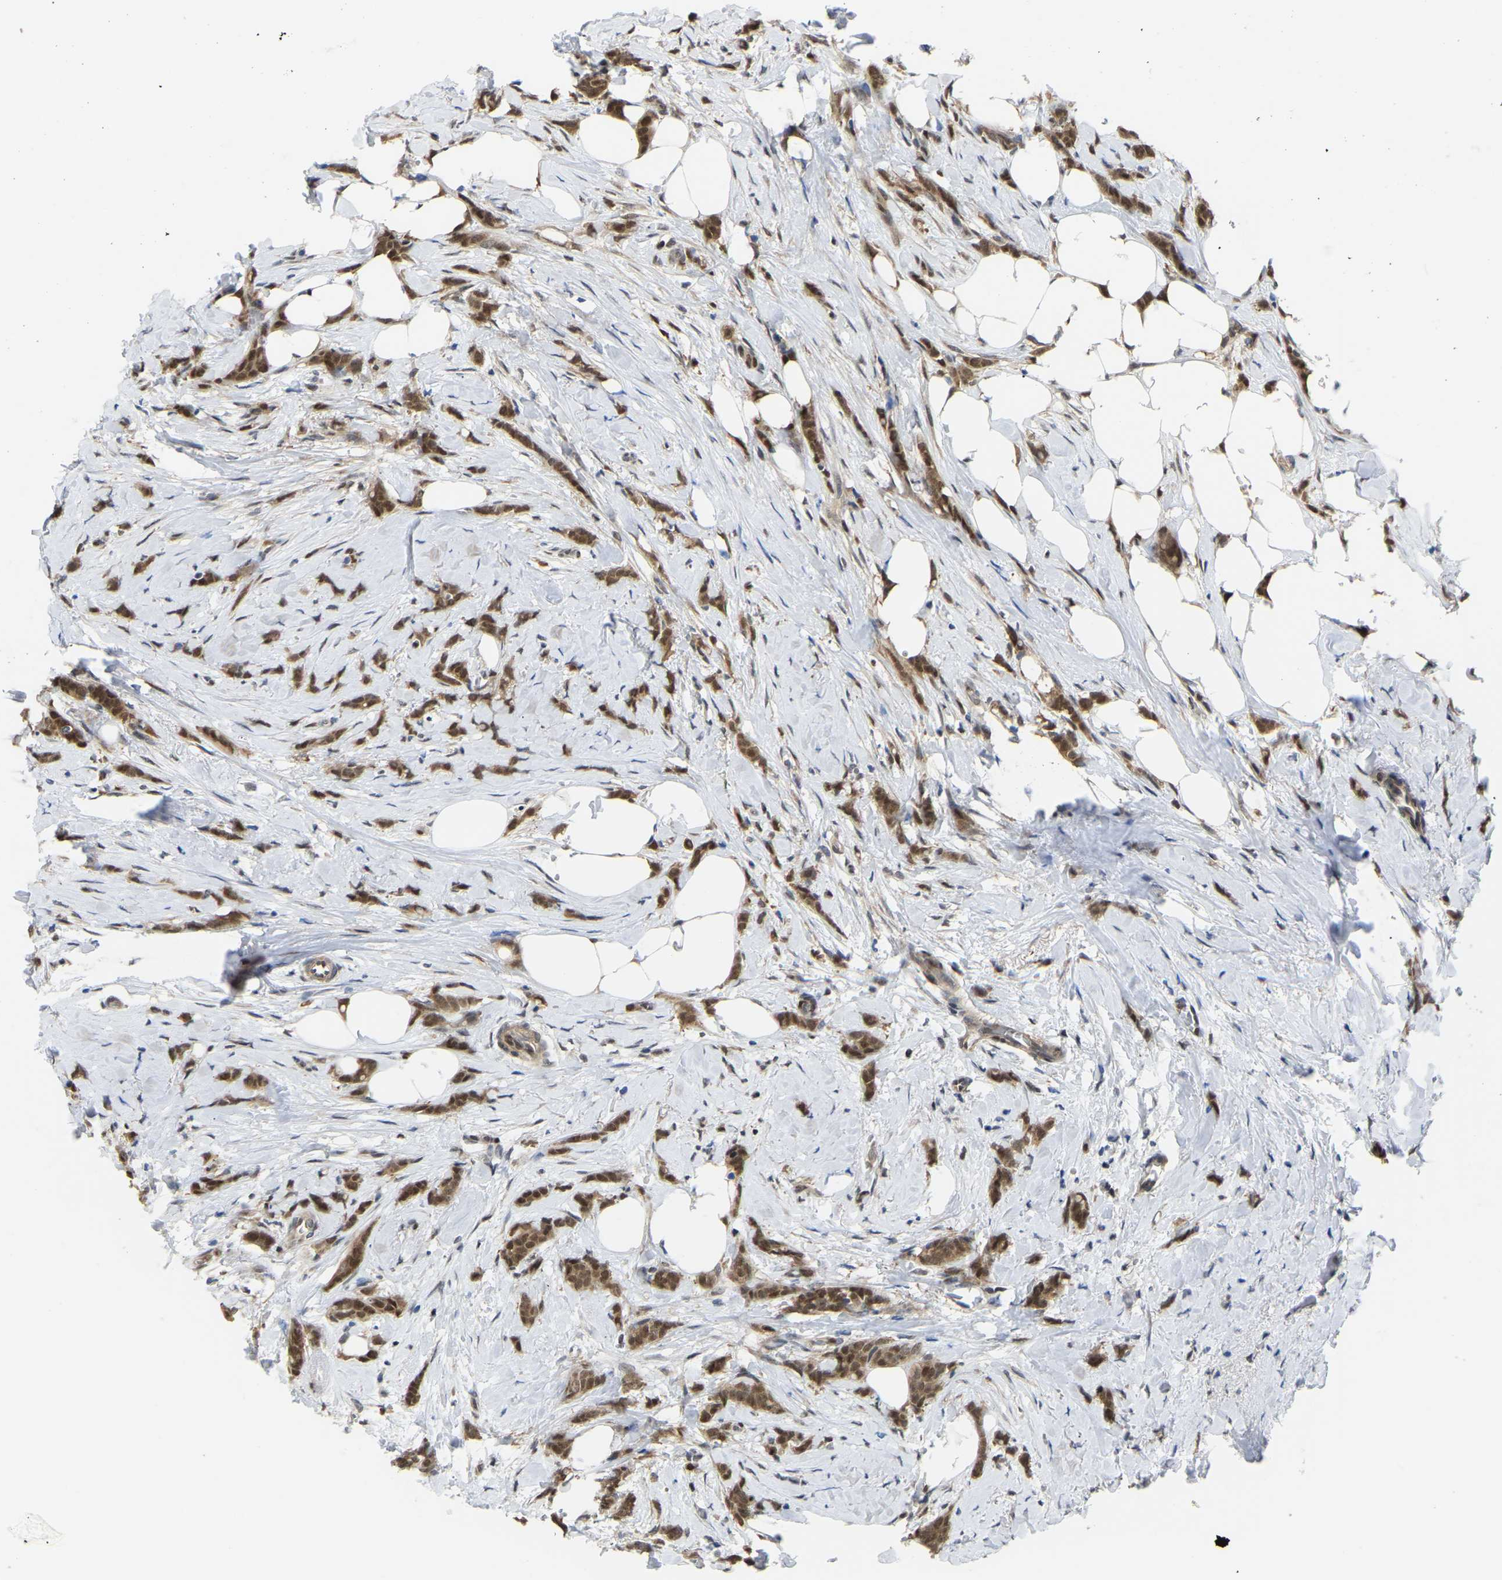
{"staining": {"intensity": "strong", "quantity": ">75%", "location": "cytoplasmic/membranous,nuclear"}, "tissue": "breast cancer", "cell_type": "Tumor cells", "image_type": "cancer", "snomed": [{"axis": "morphology", "description": "Lobular carcinoma, in situ"}, {"axis": "morphology", "description": "Lobular carcinoma"}, {"axis": "topography", "description": "Breast"}], "caption": "Protein expression by immunohistochemistry (IHC) exhibits strong cytoplasmic/membranous and nuclear expression in about >75% of tumor cells in breast cancer.", "gene": "KLRG2", "patient": {"sex": "female", "age": 41}}